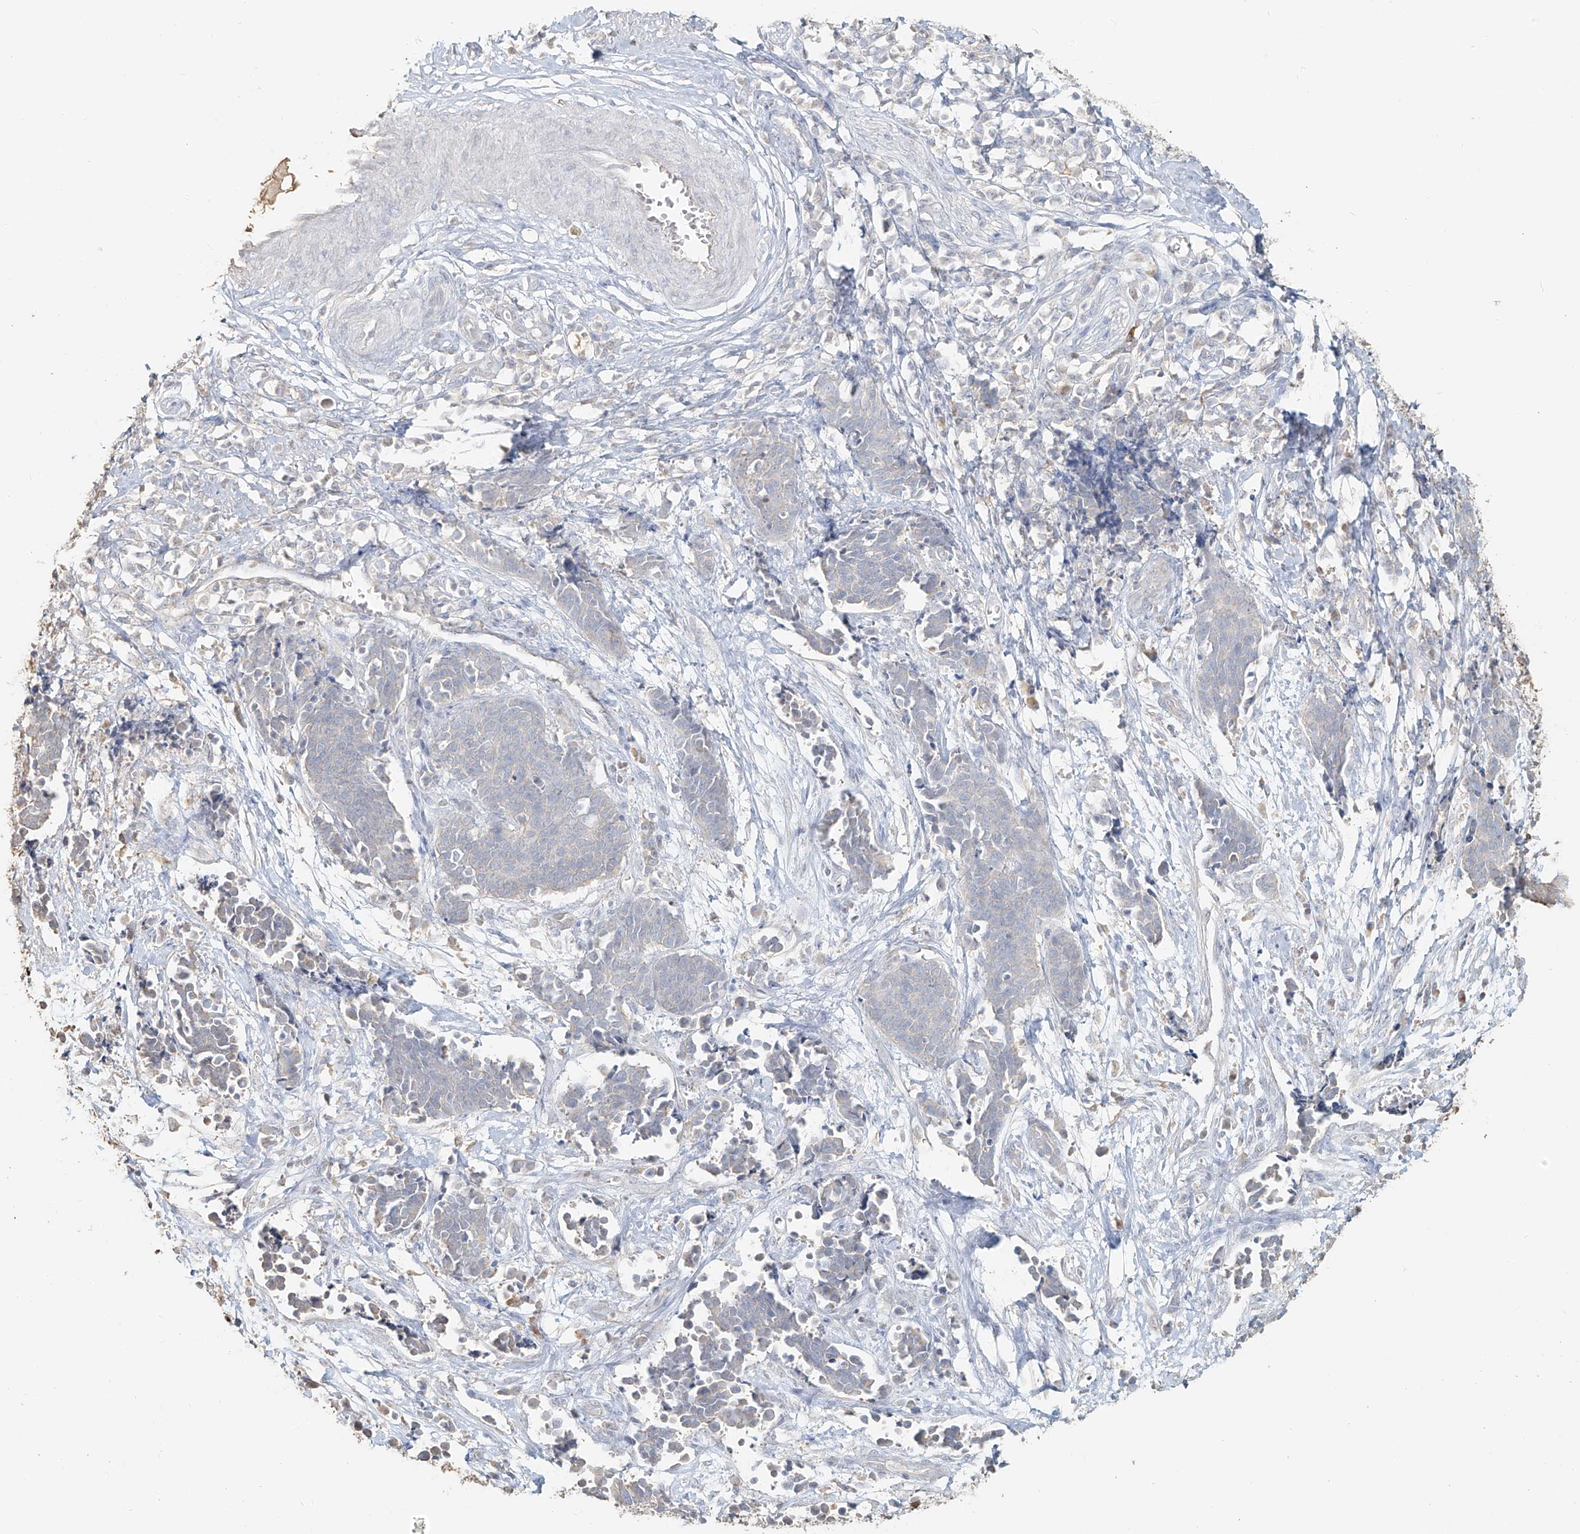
{"staining": {"intensity": "negative", "quantity": "none", "location": "none"}, "tissue": "cervical cancer", "cell_type": "Tumor cells", "image_type": "cancer", "snomed": [{"axis": "morphology", "description": "Squamous cell carcinoma, NOS"}, {"axis": "topography", "description": "Cervix"}], "caption": "Cervical cancer was stained to show a protein in brown. There is no significant positivity in tumor cells.", "gene": "NPHS1", "patient": {"sex": "female", "age": 35}}